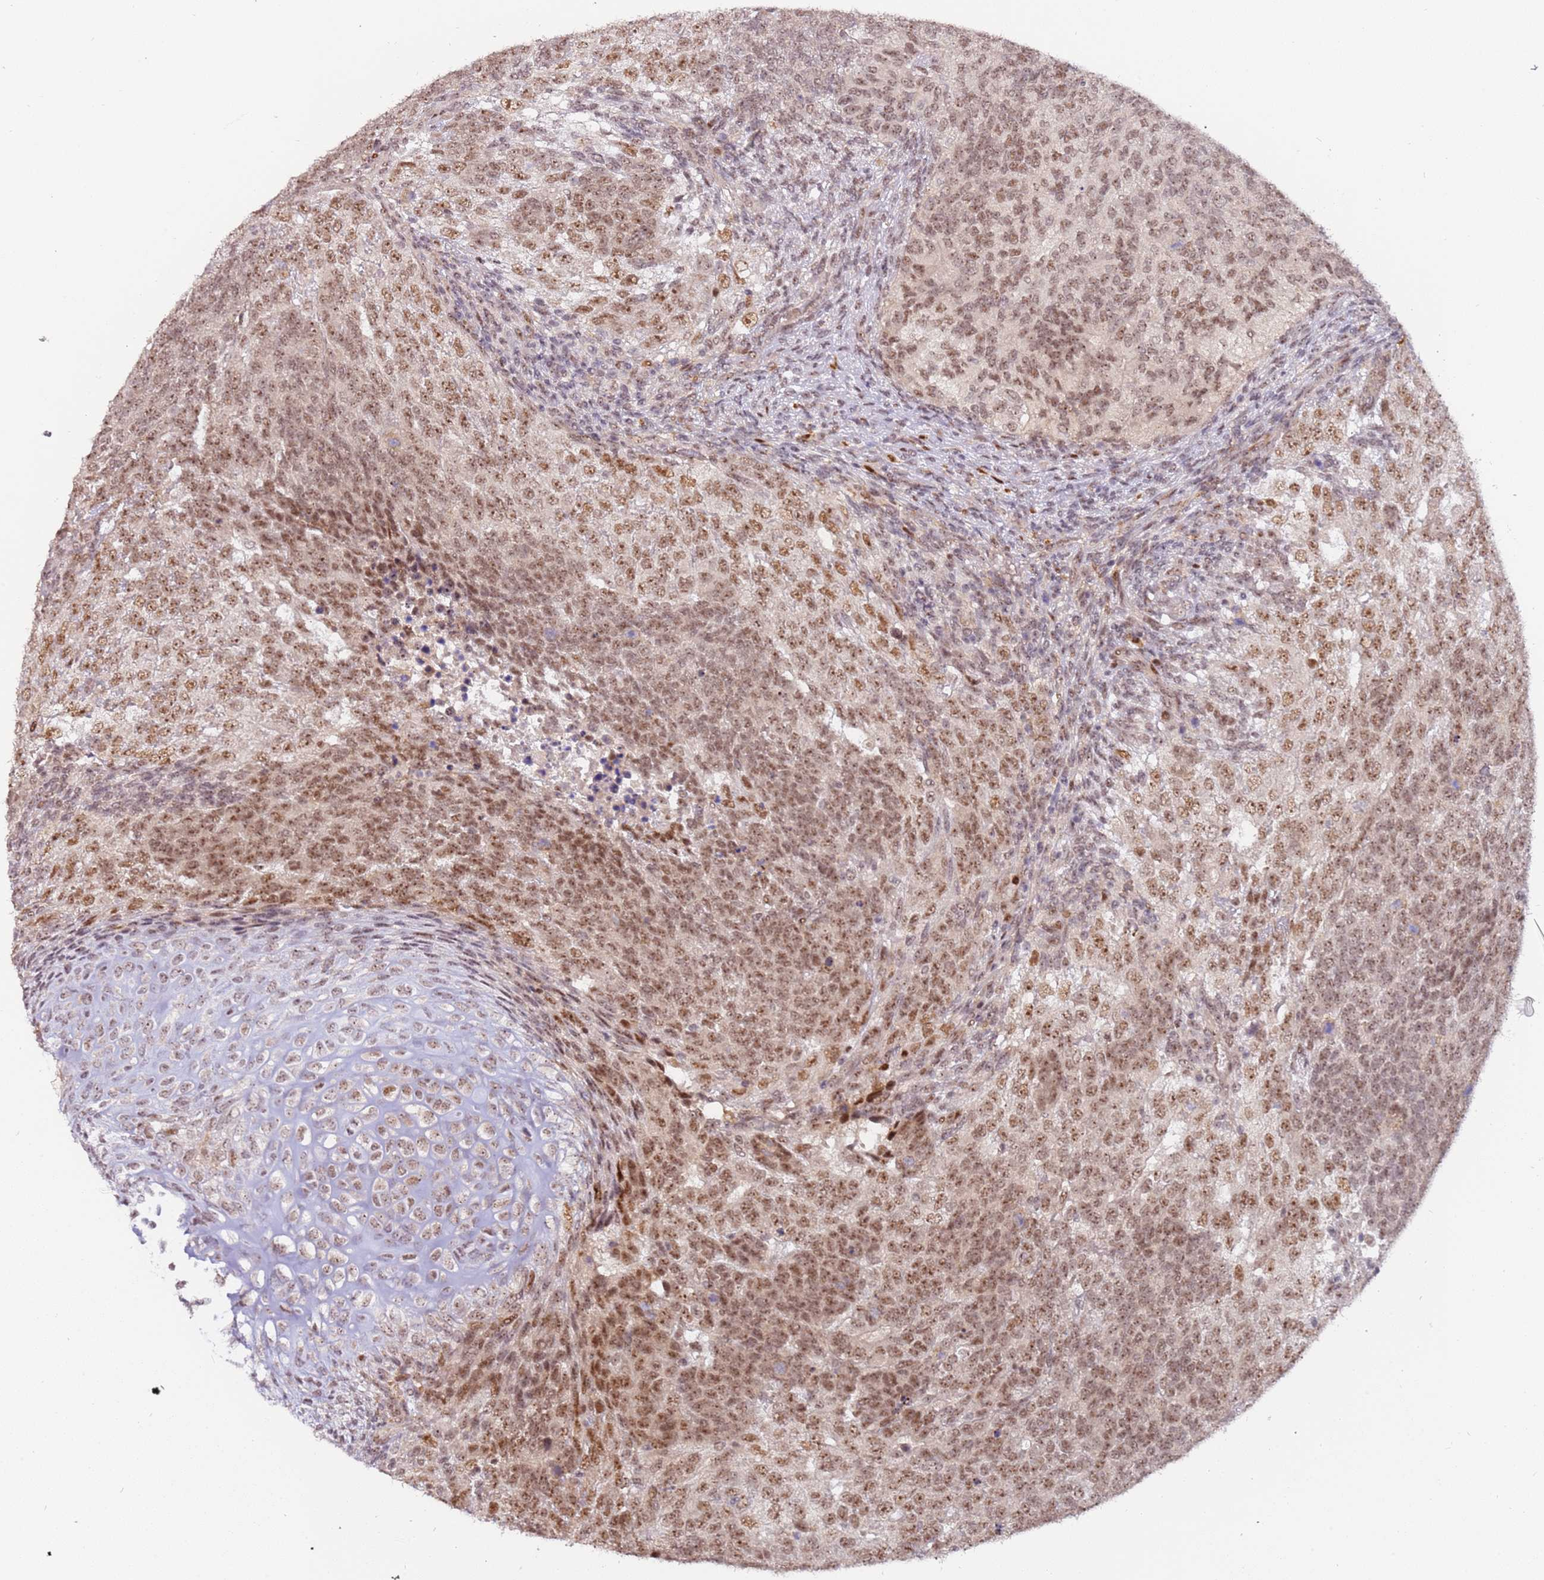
{"staining": {"intensity": "moderate", "quantity": ">75%", "location": "nuclear"}, "tissue": "testis cancer", "cell_type": "Tumor cells", "image_type": "cancer", "snomed": [{"axis": "morphology", "description": "Carcinoma, Embryonal, NOS"}, {"axis": "topography", "description": "Testis"}], "caption": "About >75% of tumor cells in human testis cancer (embryonal carcinoma) display moderate nuclear protein positivity as visualized by brown immunohistochemical staining.", "gene": "LGALSL", "patient": {"sex": "male", "age": 23}}